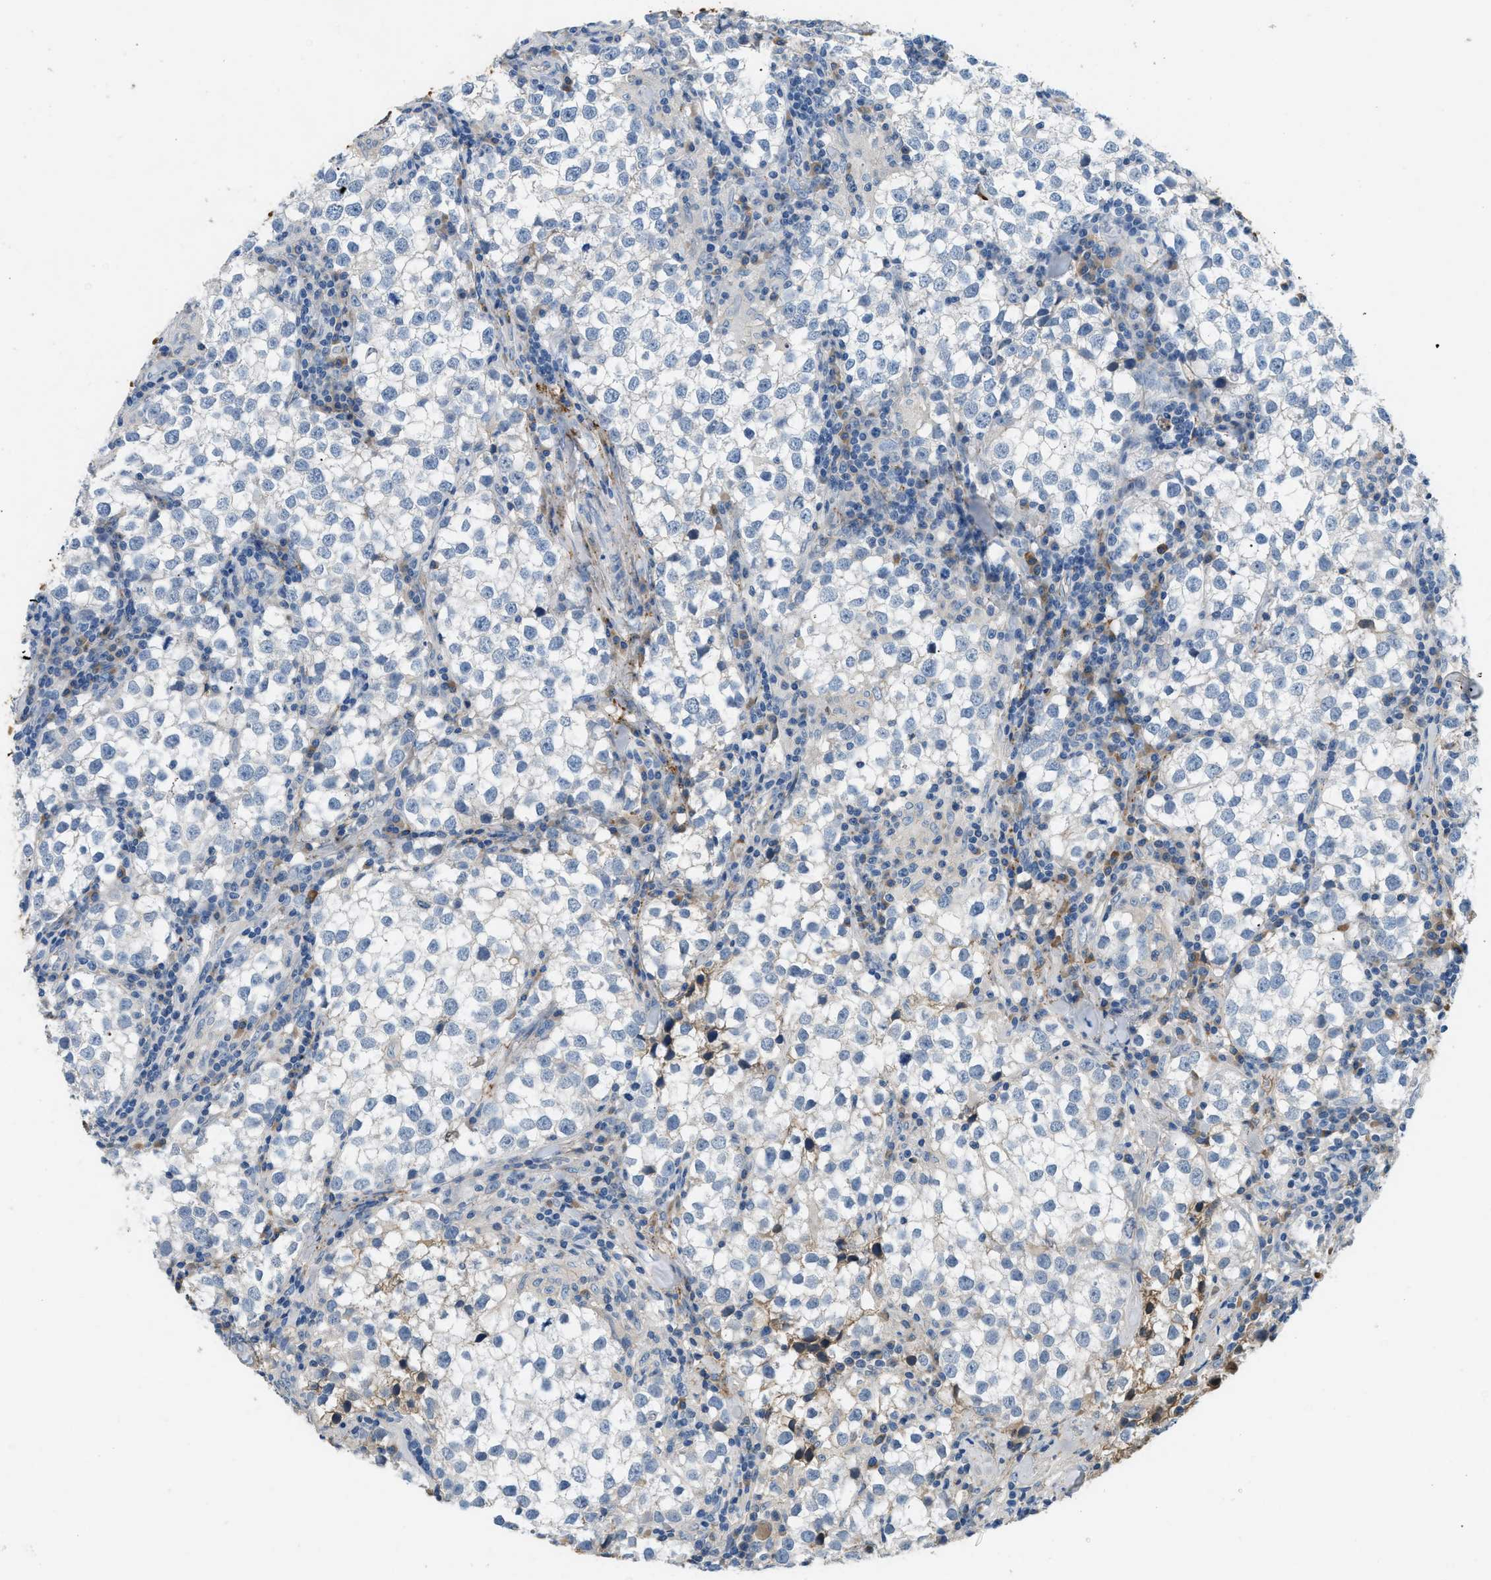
{"staining": {"intensity": "negative", "quantity": "none", "location": "none"}, "tissue": "testis cancer", "cell_type": "Tumor cells", "image_type": "cancer", "snomed": [{"axis": "morphology", "description": "Seminoma, NOS"}, {"axis": "morphology", "description": "Carcinoma, Embryonal, NOS"}, {"axis": "topography", "description": "Testis"}], "caption": "Histopathology image shows no significant protein positivity in tumor cells of testis cancer.", "gene": "STC1", "patient": {"sex": "male", "age": 36}}